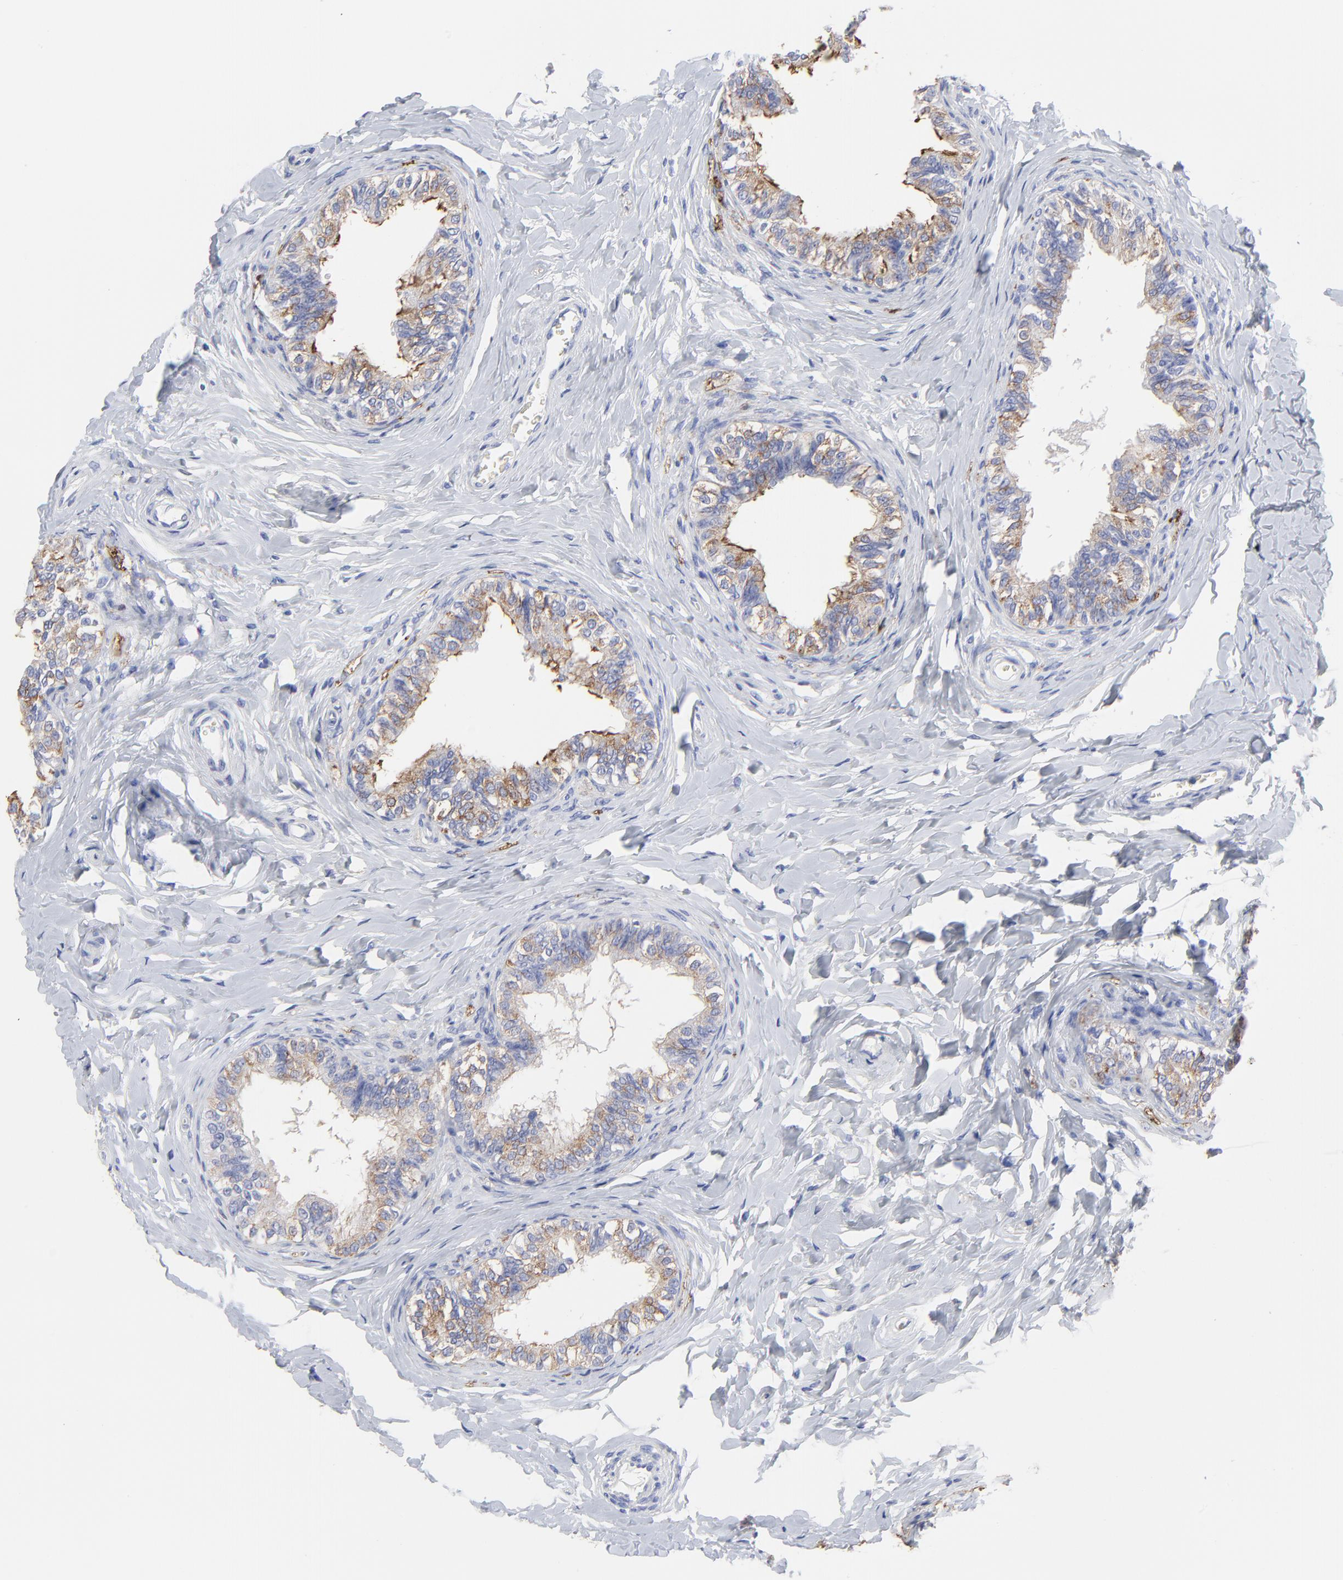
{"staining": {"intensity": "moderate", "quantity": ">75%", "location": "cytoplasmic/membranous"}, "tissue": "epididymis", "cell_type": "Glandular cells", "image_type": "normal", "snomed": [{"axis": "morphology", "description": "Normal tissue, NOS"}, {"axis": "topography", "description": "Soft tissue"}, {"axis": "topography", "description": "Epididymis"}], "caption": "A photomicrograph showing moderate cytoplasmic/membranous staining in approximately >75% of glandular cells in unremarkable epididymis, as visualized by brown immunohistochemical staining.", "gene": "CNTN3", "patient": {"sex": "male", "age": 26}}